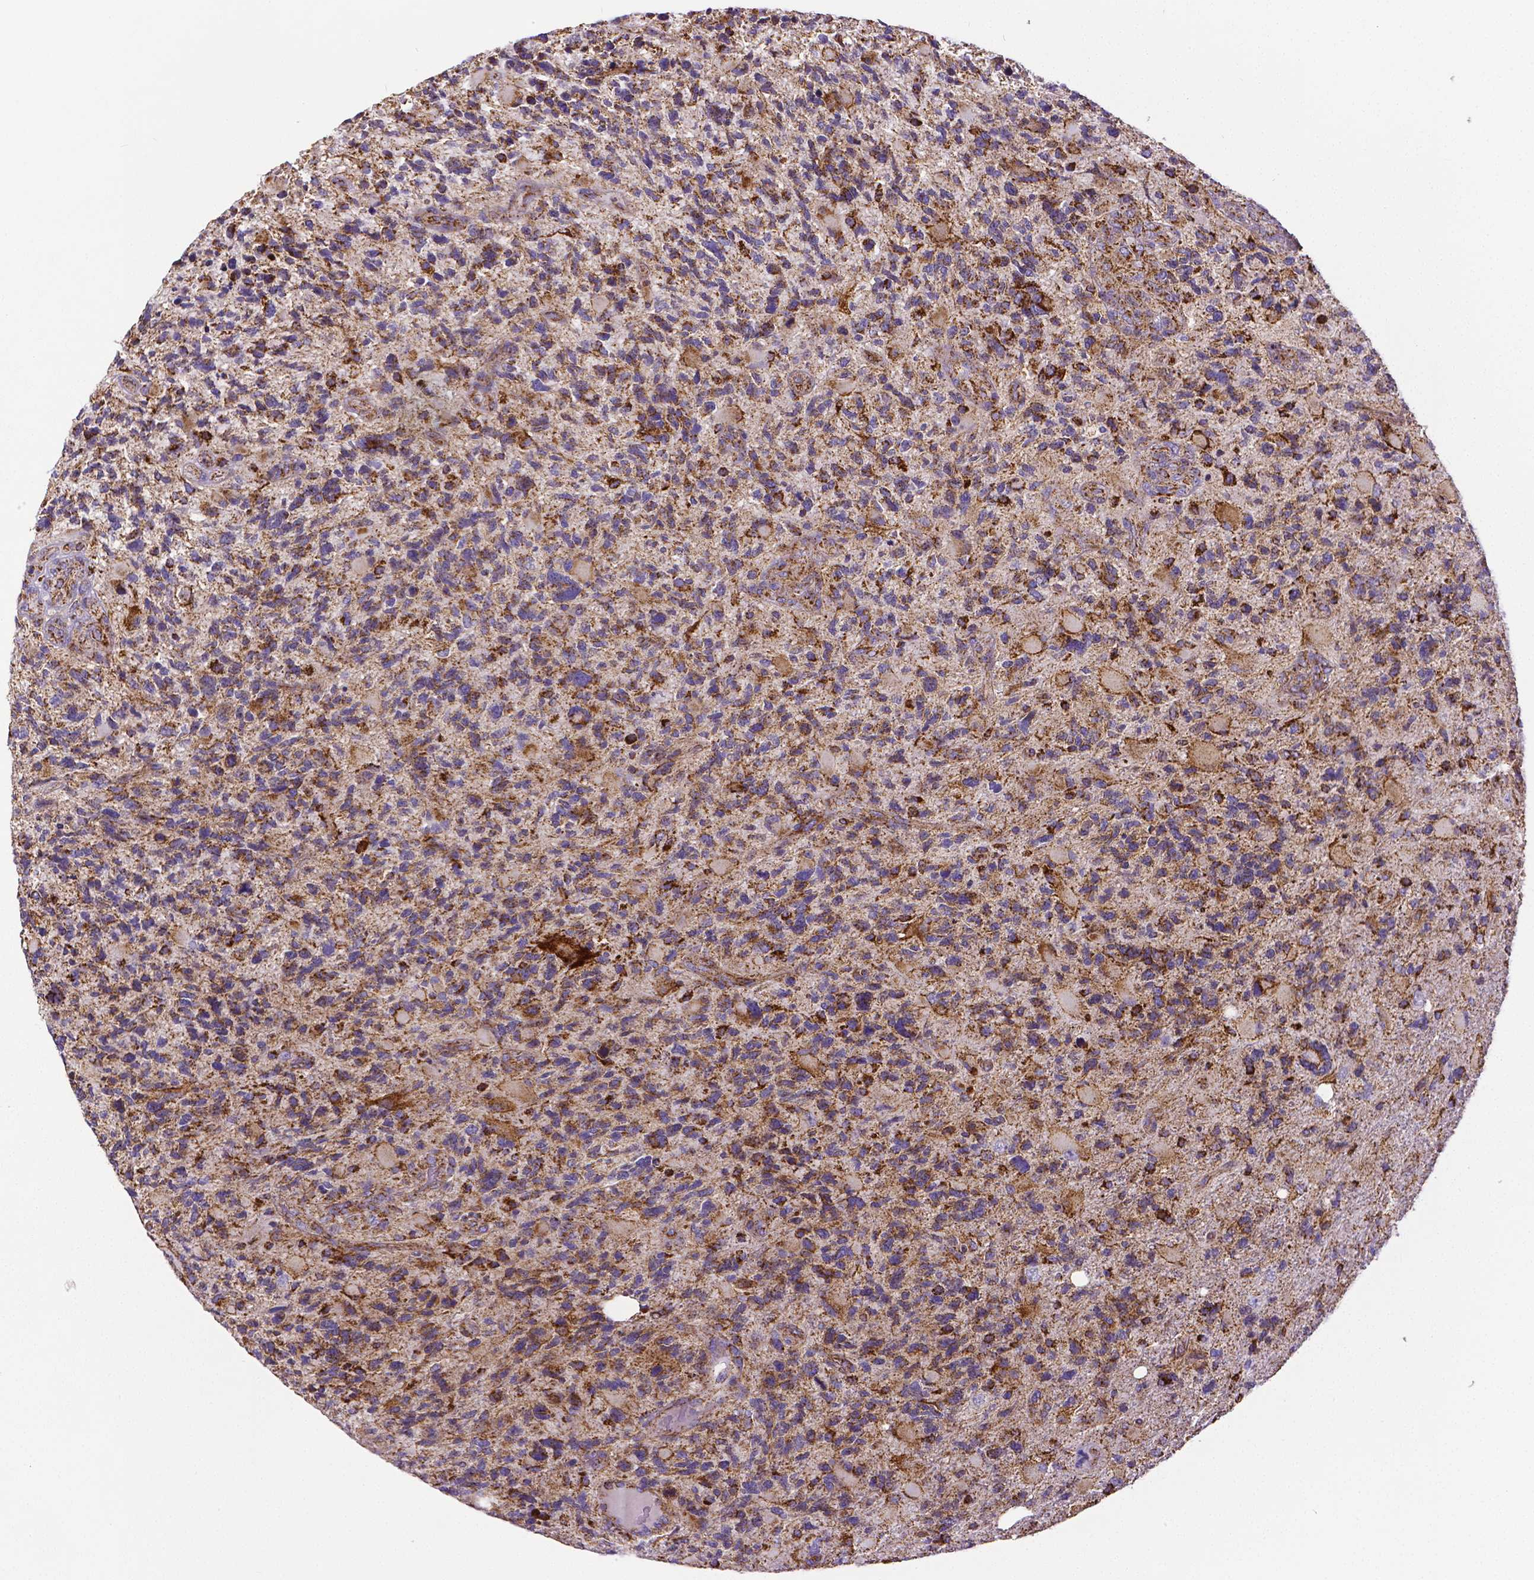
{"staining": {"intensity": "moderate", "quantity": "25%-75%", "location": "cytoplasmic/membranous"}, "tissue": "glioma", "cell_type": "Tumor cells", "image_type": "cancer", "snomed": [{"axis": "morphology", "description": "Glioma, malignant, High grade"}, {"axis": "topography", "description": "Brain"}], "caption": "IHC of glioma exhibits medium levels of moderate cytoplasmic/membranous positivity in approximately 25%-75% of tumor cells.", "gene": "MACC1", "patient": {"sex": "female", "age": 71}}